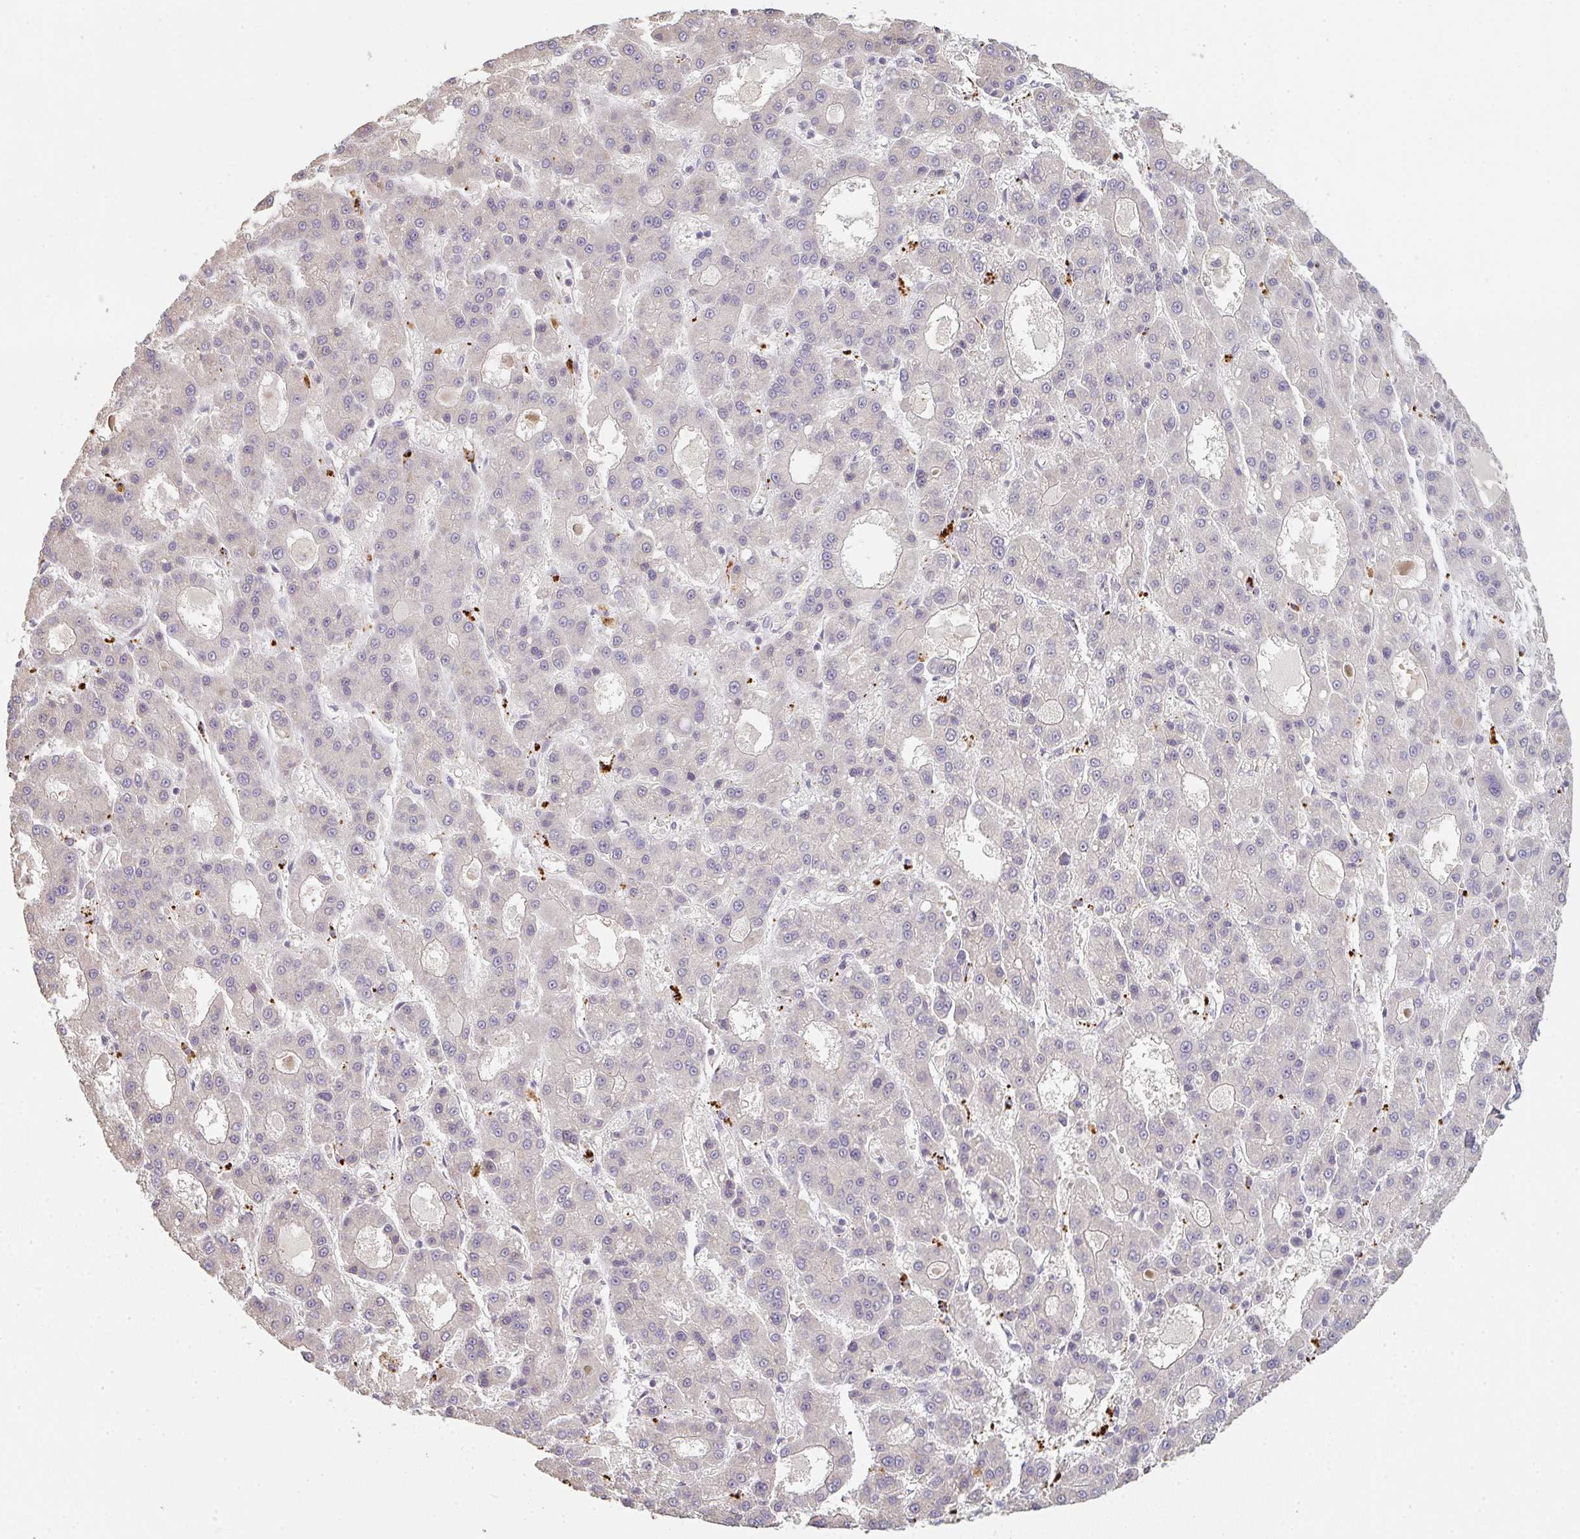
{"staining": {"intensity": "negative", "quantity": "none", "location": "none"}, "tissue": "liver cancer", "cell_type": "Tumor cells", "image_type": "cancer", "snomed": [{"axis": "morphology", "description": "Carcinoma, Hepatocellular, NOS"}, {"axis": "topography", "description": "Liver"}], "caption": "Tumor cells are negative for protein expression in human hepatocellular carcinoma (liver).", "gene": "TMEM237", "patient": {"sex": "male", "age": 70}}